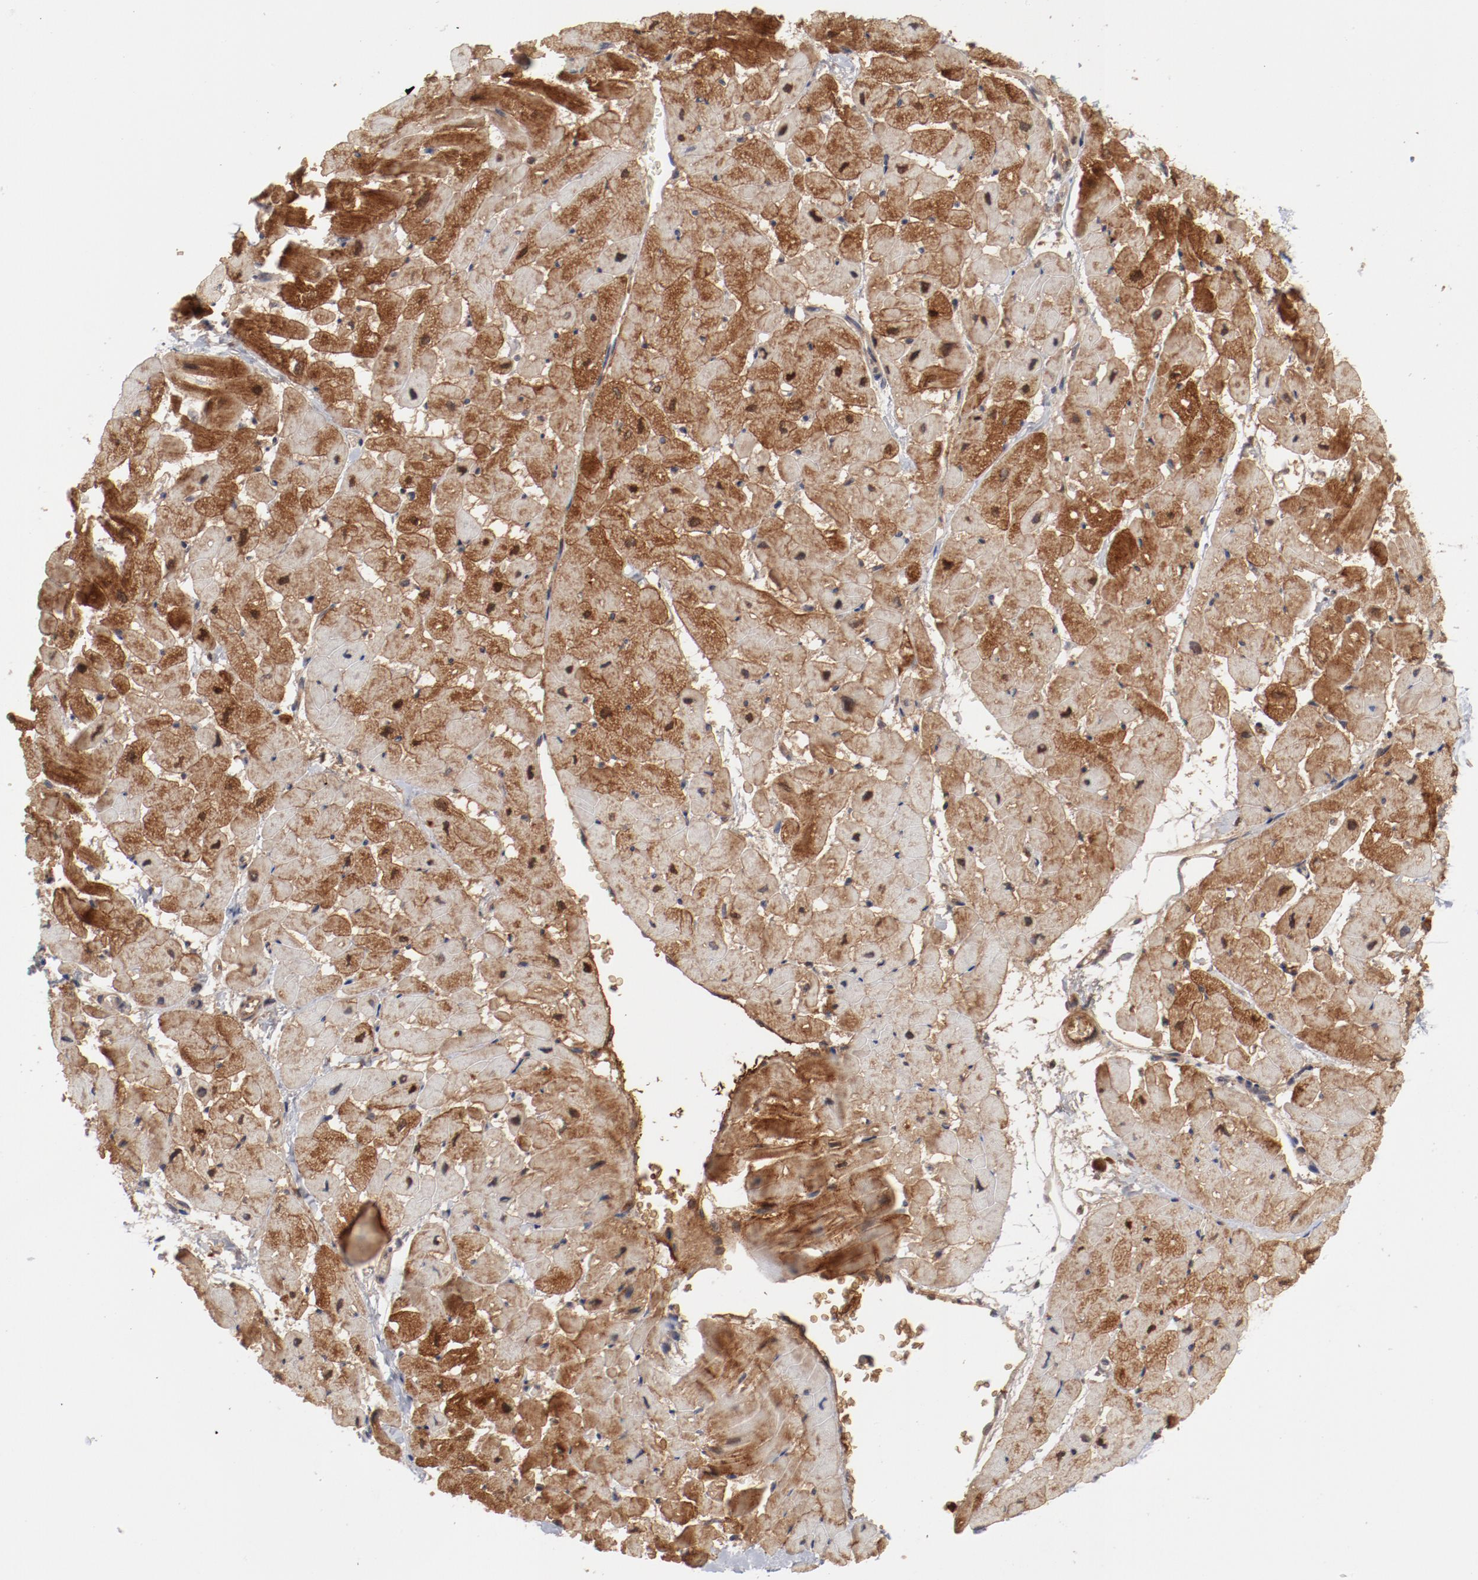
{"staining": {"intensity": "moderate", "quantity": "25%-75%", "location": "cytoplasmic/membranous"}, "tissue": "heart muscle", "cell_type": "Cardiomyocytes", "image_type": "normal", "snomed": [{"axis": "morphology", "description": "Normal tissue, NOS"}, {"axis": "topography", "description": "Heart"}], "caption": "Cardiomyocytes reveal medium levels of moderate cytoplasmic/membranous staining in about 25%-75% of cells in unremarkable human heart muscle.", "gene": "SH3BGR", "patient": {"sex": "male", "age": 45}}